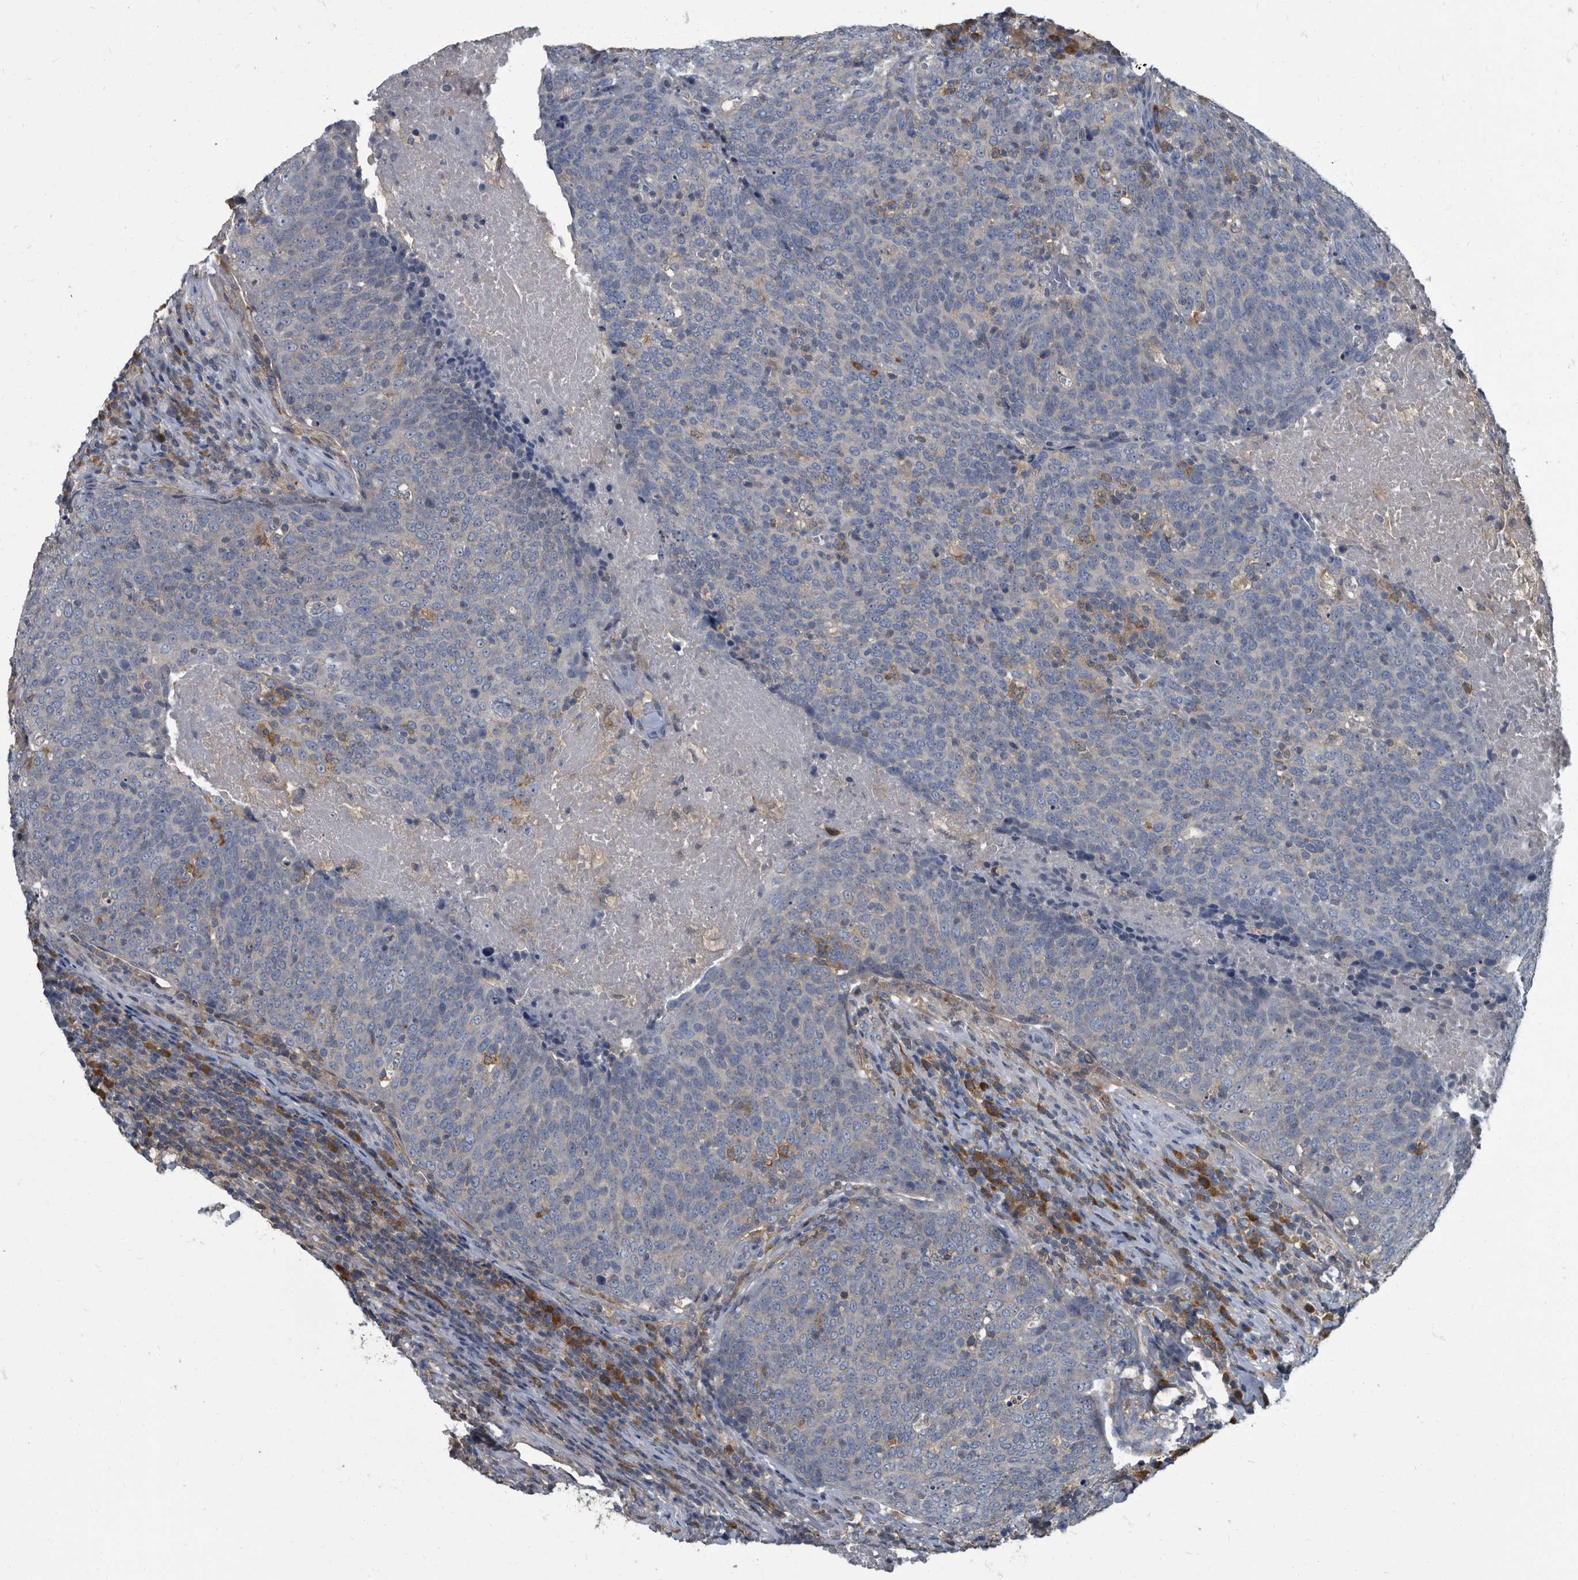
{"staining": {"intensity": "negative", "quantity": "none", "location": "none"}, "tissue": "head and neck cancer", "cell_type": "Tumor cells", "image_type": "cancer", "snomed": [{"axis": "morphology", "description": "Squamous cell carcinoma, NOS"}, {"axis": "morphology", "description": "Squamous cell carcinoma, metastatic, NOS"}, {"axis": "topography", "description": "Lymph node"}, {"axis": "topography", "description": "Head-Neck"}], "caption": "Immunohistochemistry (IHC) of head and neck cancer demonstrates no expression in tumor cells.", "gene": "CDV3", "patient": {"sex": "male", "age": 62}}